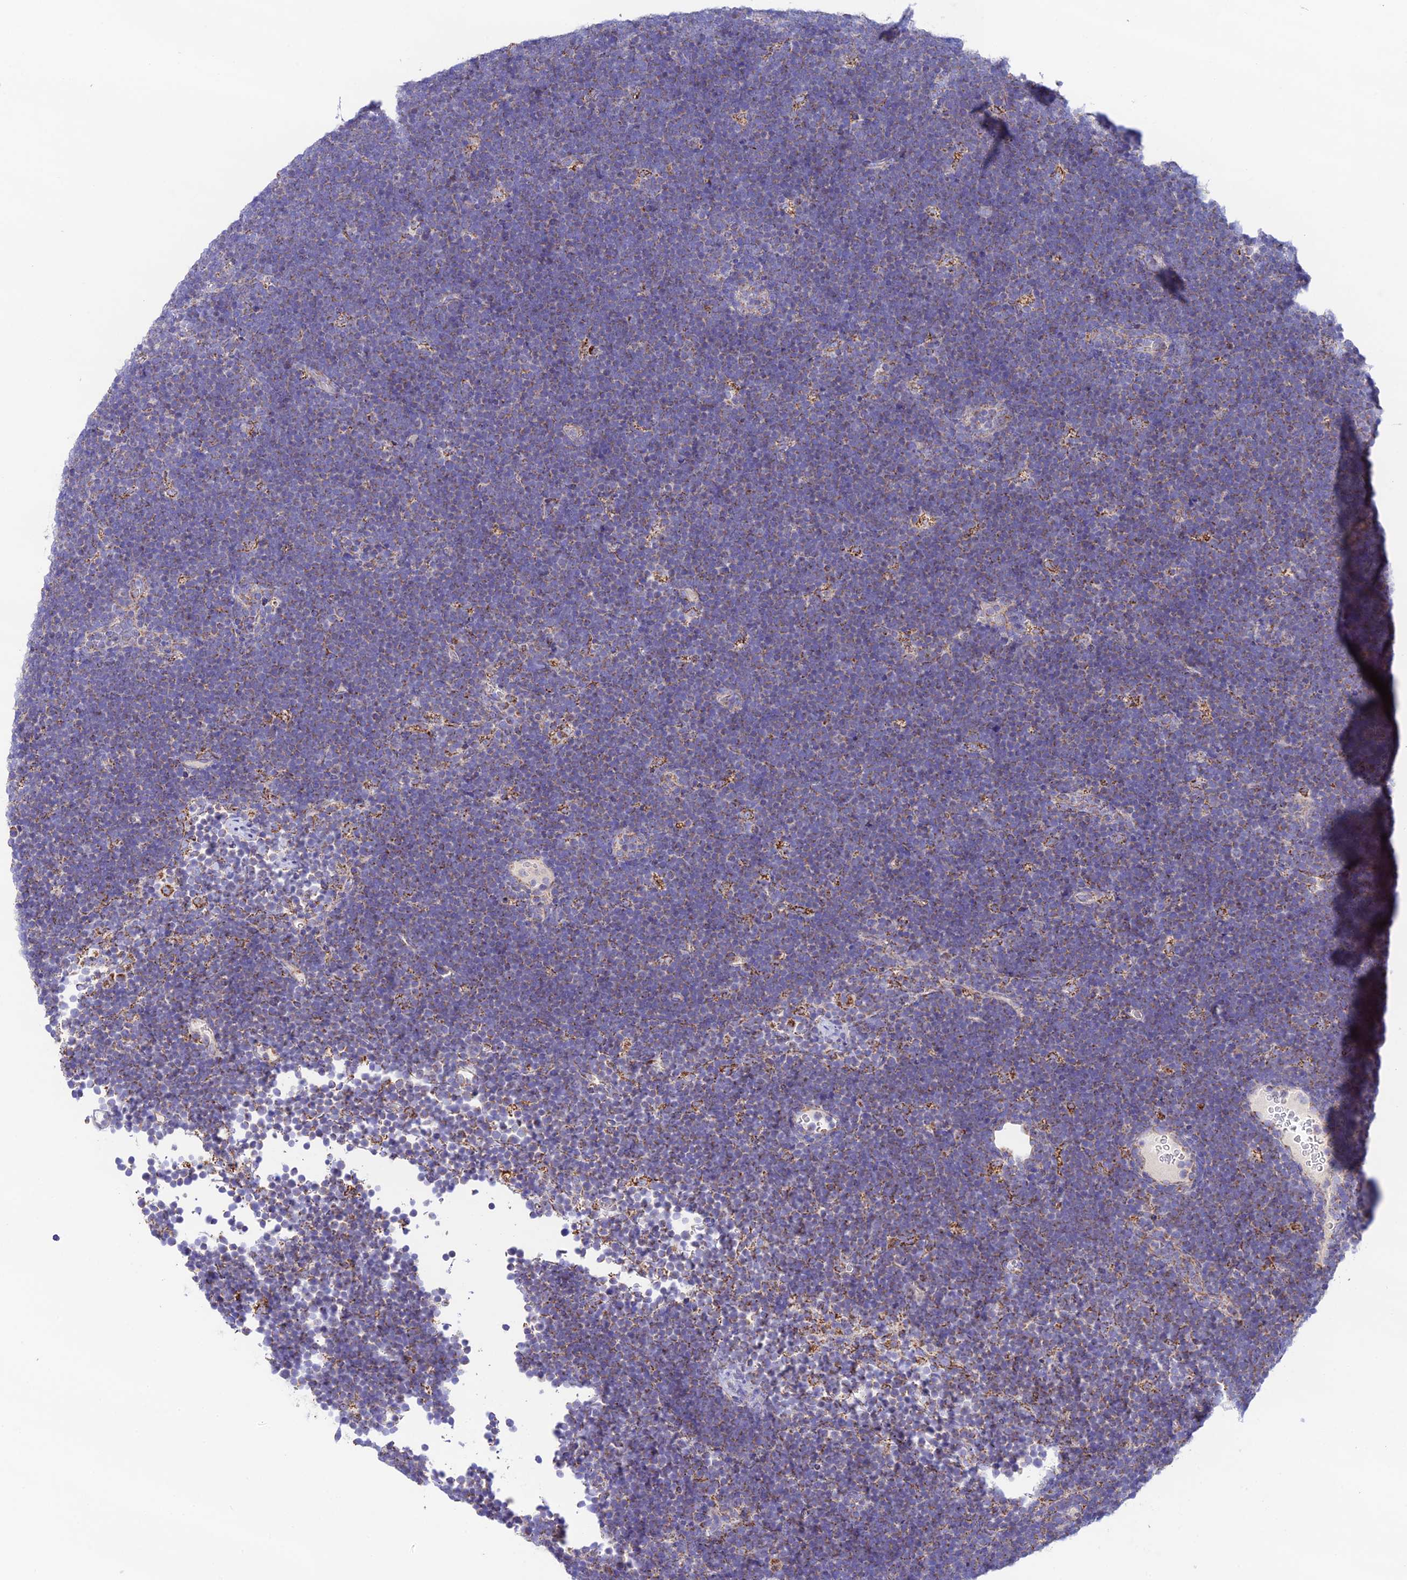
{"staining": {"intensity": "moderate", "quantity": "<25%", "location": "cytoplasmic/membranous"}, "tissue": "lymphoma", "cell_type": "Tumor cells", "image_type": "cancer", "snomed": [{"axis": "morphology", "description": "Malignant lymphoma, non-Hodgkin's type, High grade"}, {"axis": "topography", "description": "Lymph node"}], "caption": "The photomicrograph reveals staining of lymphoma, revealing moderate cytoplasmic/membranous protein positivity (brown color) within tumor cells.", "gene": "HSDL2", "patient": {"sex": "male", "age": 13}}